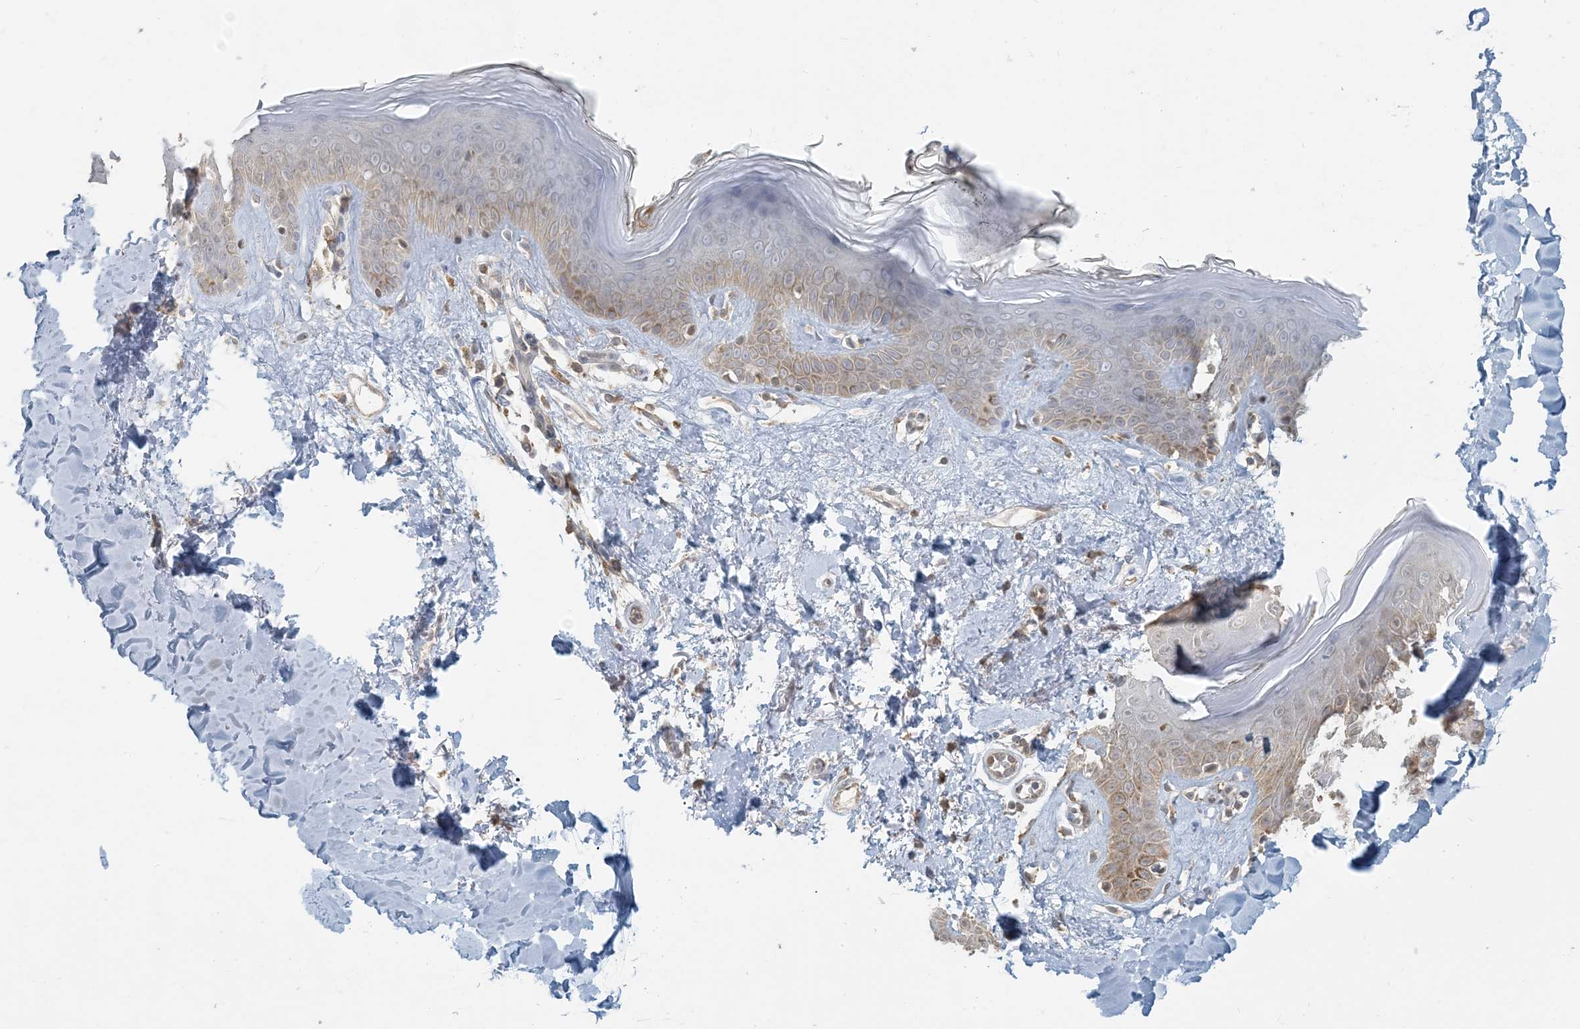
{"staining": {"intensity": "moderate", "quantity": "25%-75%", "location": "cytoplasmic/membranous"}, "tissue": "skin", "cell_type": "Fibroblasts", "image_type": "normal", "snomed": [{"axis": "morphology", "description": "Normal tissue, NOS"}, {"axis": "topography", "description": "Skin"}], "caption": "Protein positivity by immunohistochemistry (IHC) reveals moderate cytoplasmic/membranous positivity in about 25%-75% of fibroblasts in unremarkable skin.", "gene": "HACL1", "patient": {"sex": "female", "age": 64}}